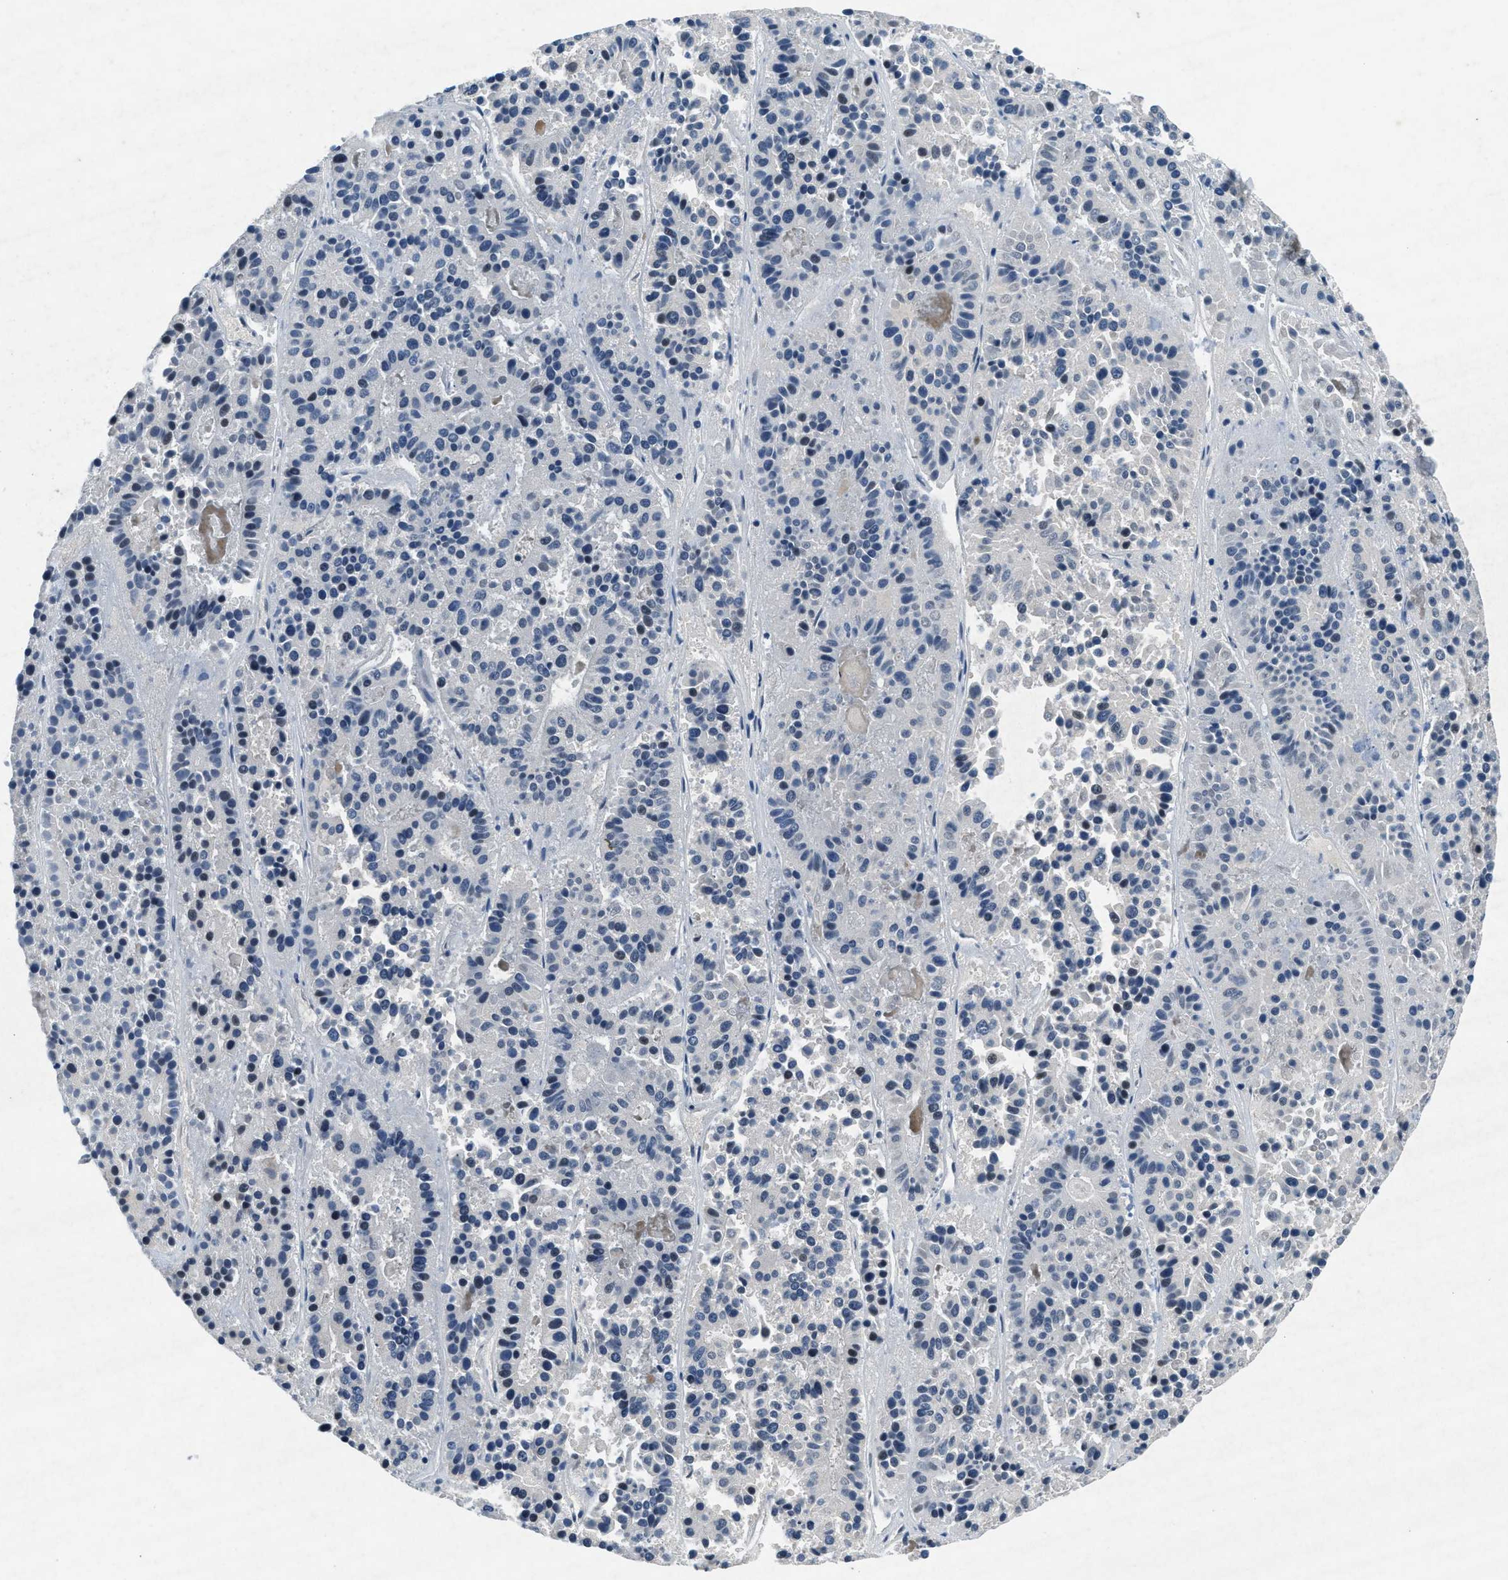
{"staining": {"intensity": "negative", "quantity": "none", "location": "none"}, "tissue": "pancreatic cancer", "cell_type": "Tumor cells", "image_type": "cancer", "snomed": [{"axis": "morphology", "description": "Adenocarcinoma, NOS"}, {"axis": "topography", "description": "Pancreas"}], "caption": "Pancreatic adenocarcinoma was stained to show a protein in brown. There is no significant positivity in tumor cells.", "gene": "PHLDA1", "patient": {"sex": "male", "age": 50}}